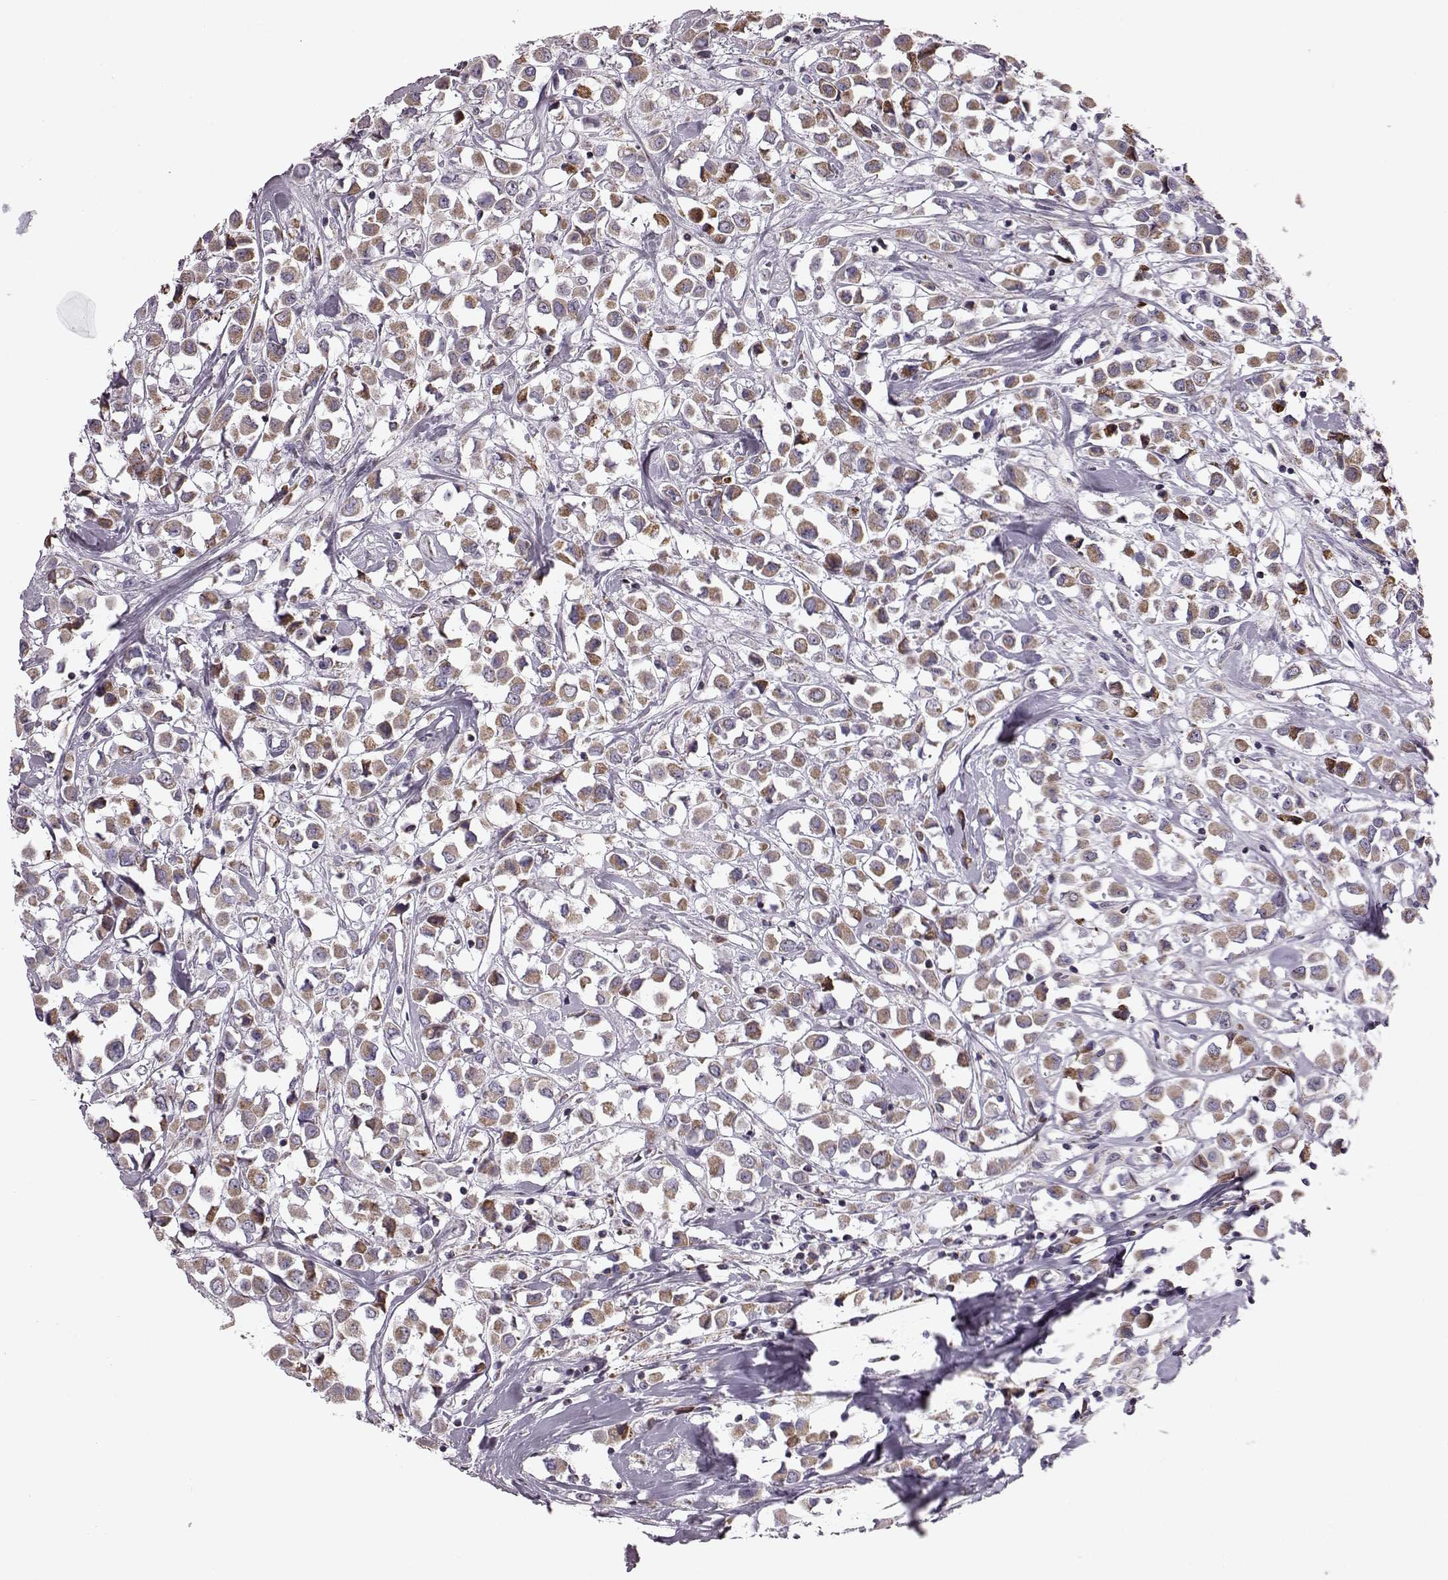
{"staining": {"intensity": "moderate", "quantity": ">75%", "location": "cytoplasmic/membranous"}, "tissue": "breast cancer", "cell_type": "Tumor cells", "image_type": "cancer", "snomed": [{"axis": "morphology", "description": "Duct carcinoma"}, {"axis": "topography", "description": "Breast"}], "caption": "An image of breast intraductal carcinoma stained for a protein displays moderate cytoplasmic/membranous brown staining in tumor cells.", "gene": "ATP5MF", "patient": {"sex": "female", "age": 61}}